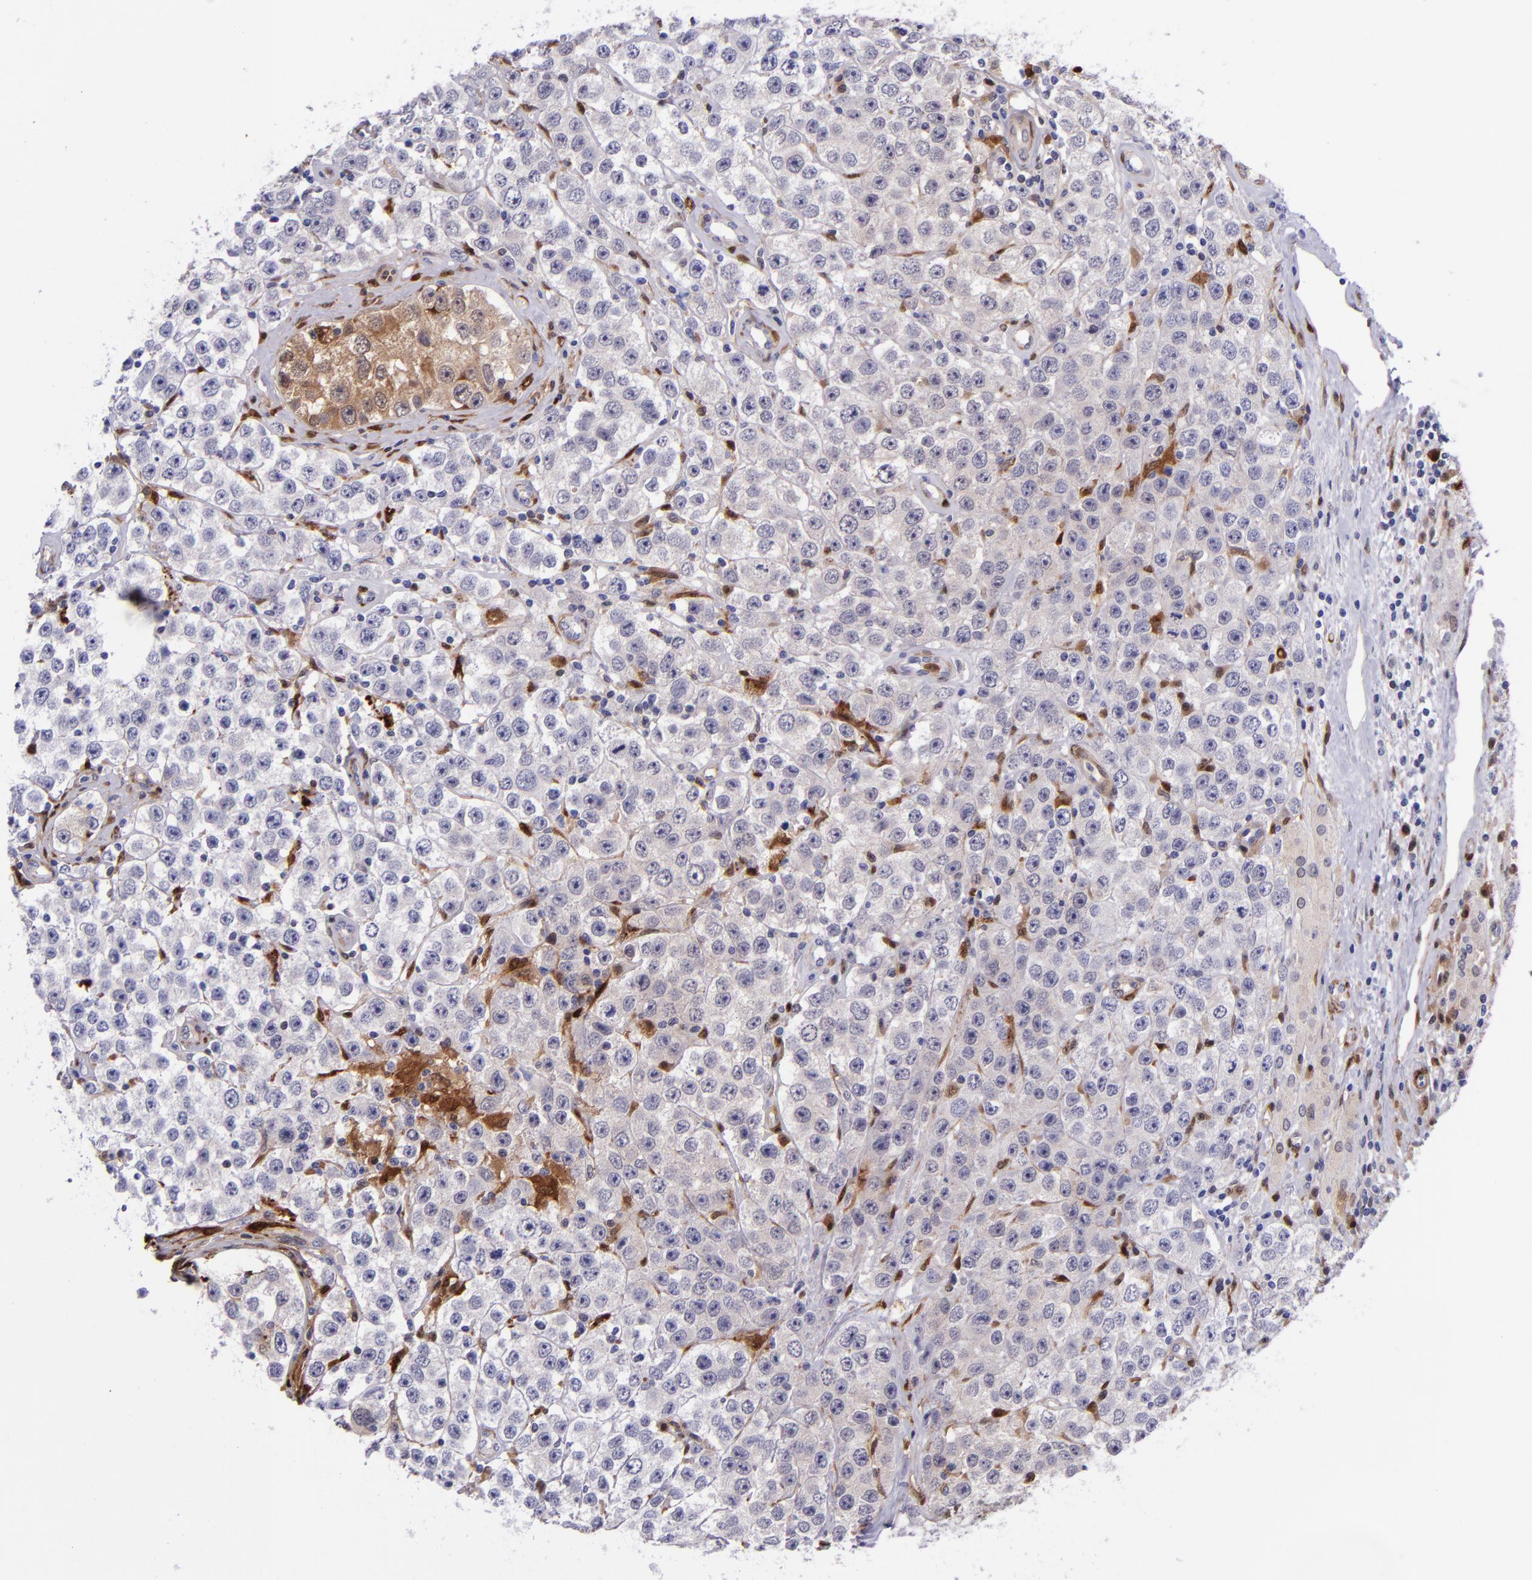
{"staining": {"intensity": "negative", "quantity": "none", "location": "none"}, "tissue": "testis cancer", "cell_type": "Tumor cells", "image_type": "cancer", "snomed": [{"axis": "morphology", "description": "Seminoma, NOS"}, {"axis": "topography", "description": "Testis"}], "caption": "Testis cancer (seminoma) stained for a protein using IHC displays no expression tumor cells.", "gene": "LGALS1", "patient": {"sex": "male", "age": 52}}